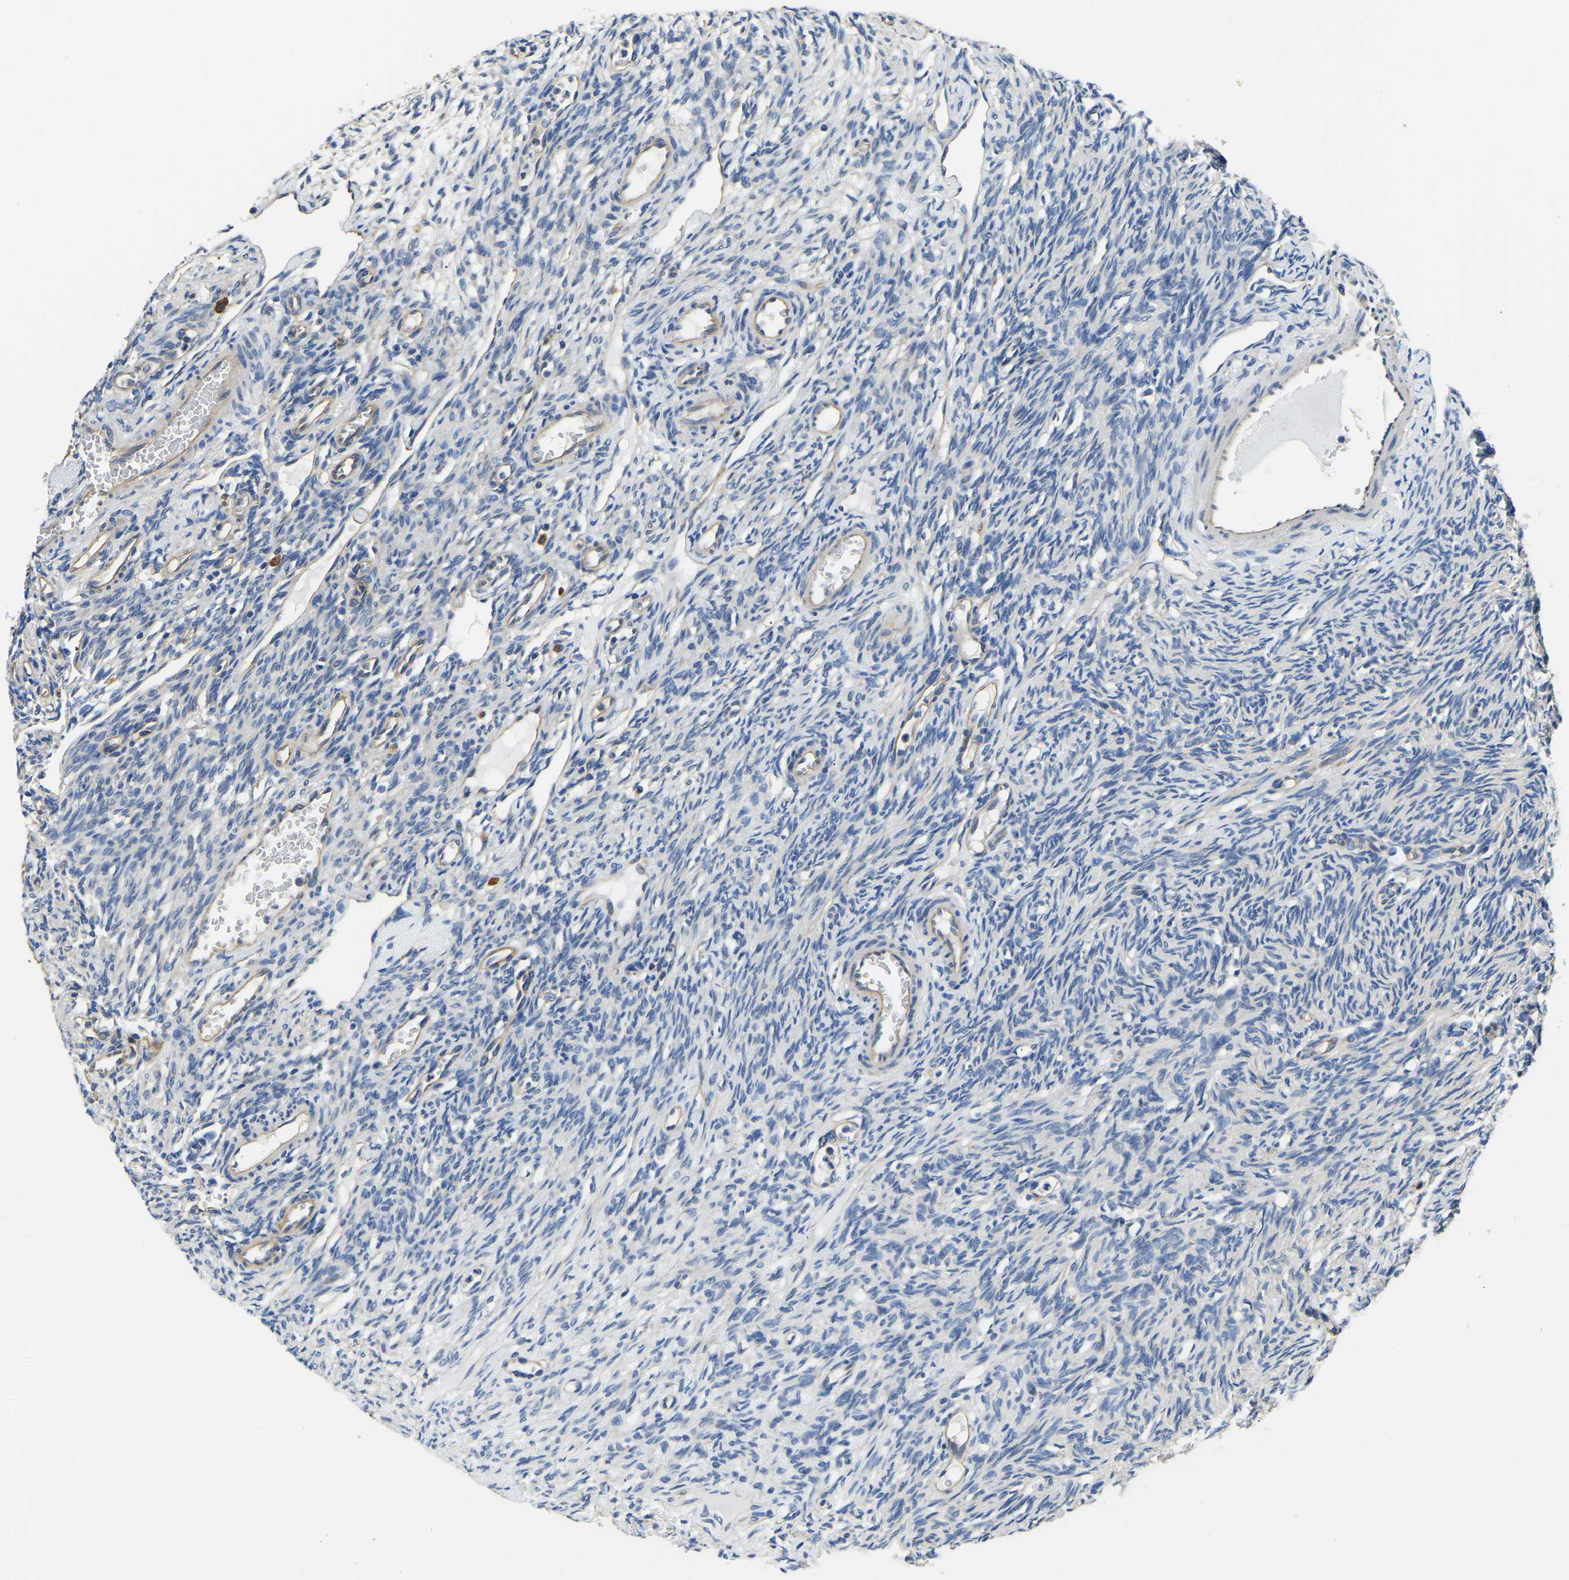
{"staining": {"intensity": "moderate", "quantity": ">75%", "location": "cytoplasmic/membranous"}, "tissue": "ovary", "cell_type": "Follicle cells", "image_type": "normal", "snomed": [{"axis": "morphology", "description": "Normal tissue, NOS"}, {"axis": "topography", "description": "Ovary"}], "caption": "A histopathology image of ovary stained for a protein exhibits moderate cytoplasmic/membranous brown staining in follicle cells. (Brightfield microscopy of DAB IHC at high magnification).", "gene": "CSDE1", "patient": {"sex": "female", "age": 33}}